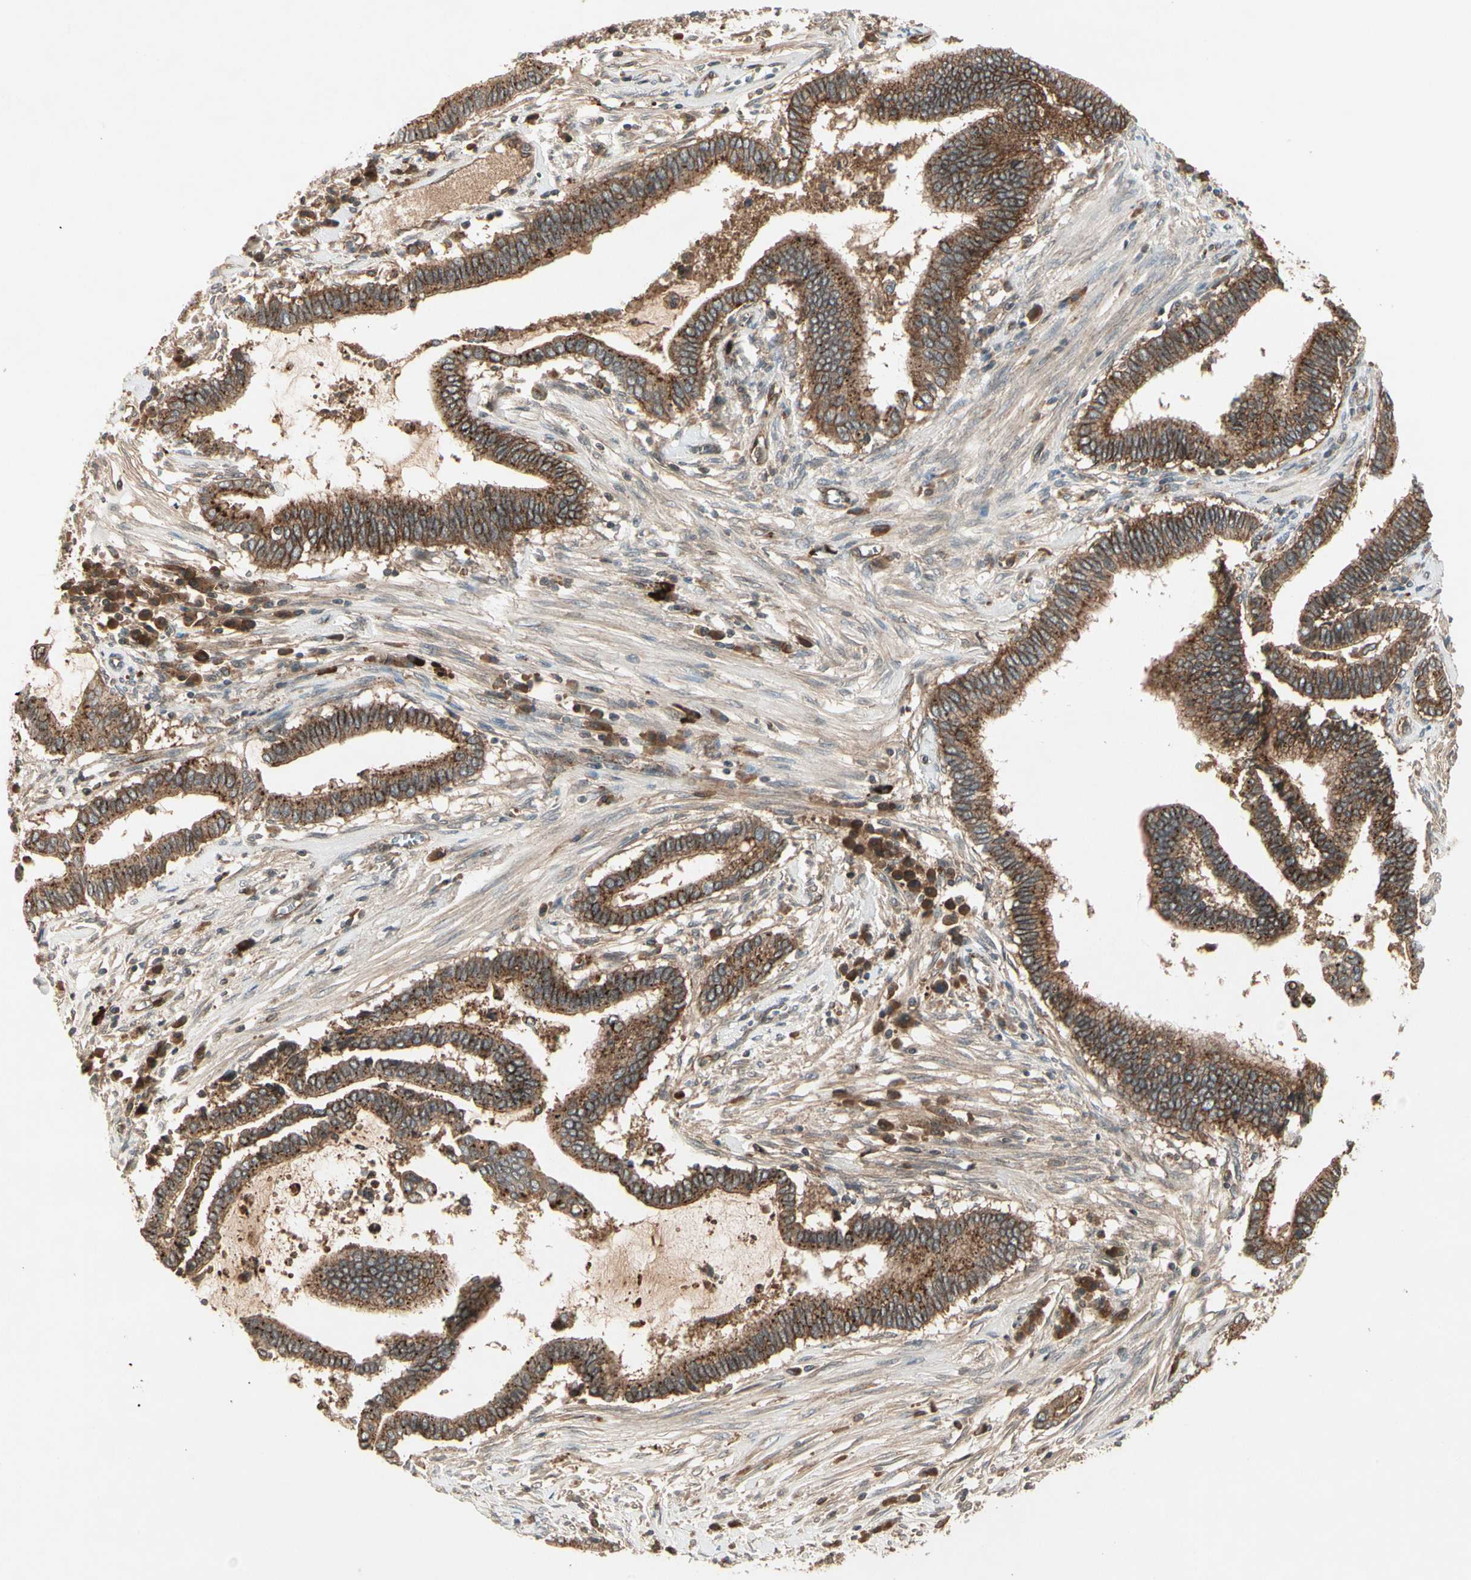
{"staining": {"intensity": "strong", "quantity": ">75%", "location": "cytoplasmic/membranous"}, "tissue": "cervical cancer", "cell_type": "Tumor cells", "image_type": "cancer", "snomed": [{"axis": "morphology", "description": "Adenocarcinoma, NOS"}, {"axis": "topography", "description": "Cervix"}], "caption": "An image of human cervical cancer stained for a protein exhibits strong cytoplasmic/membranous brown staining in tumor cells.", "gene": "FLOT1", "patient": {"sex": "female", "age": 44}}